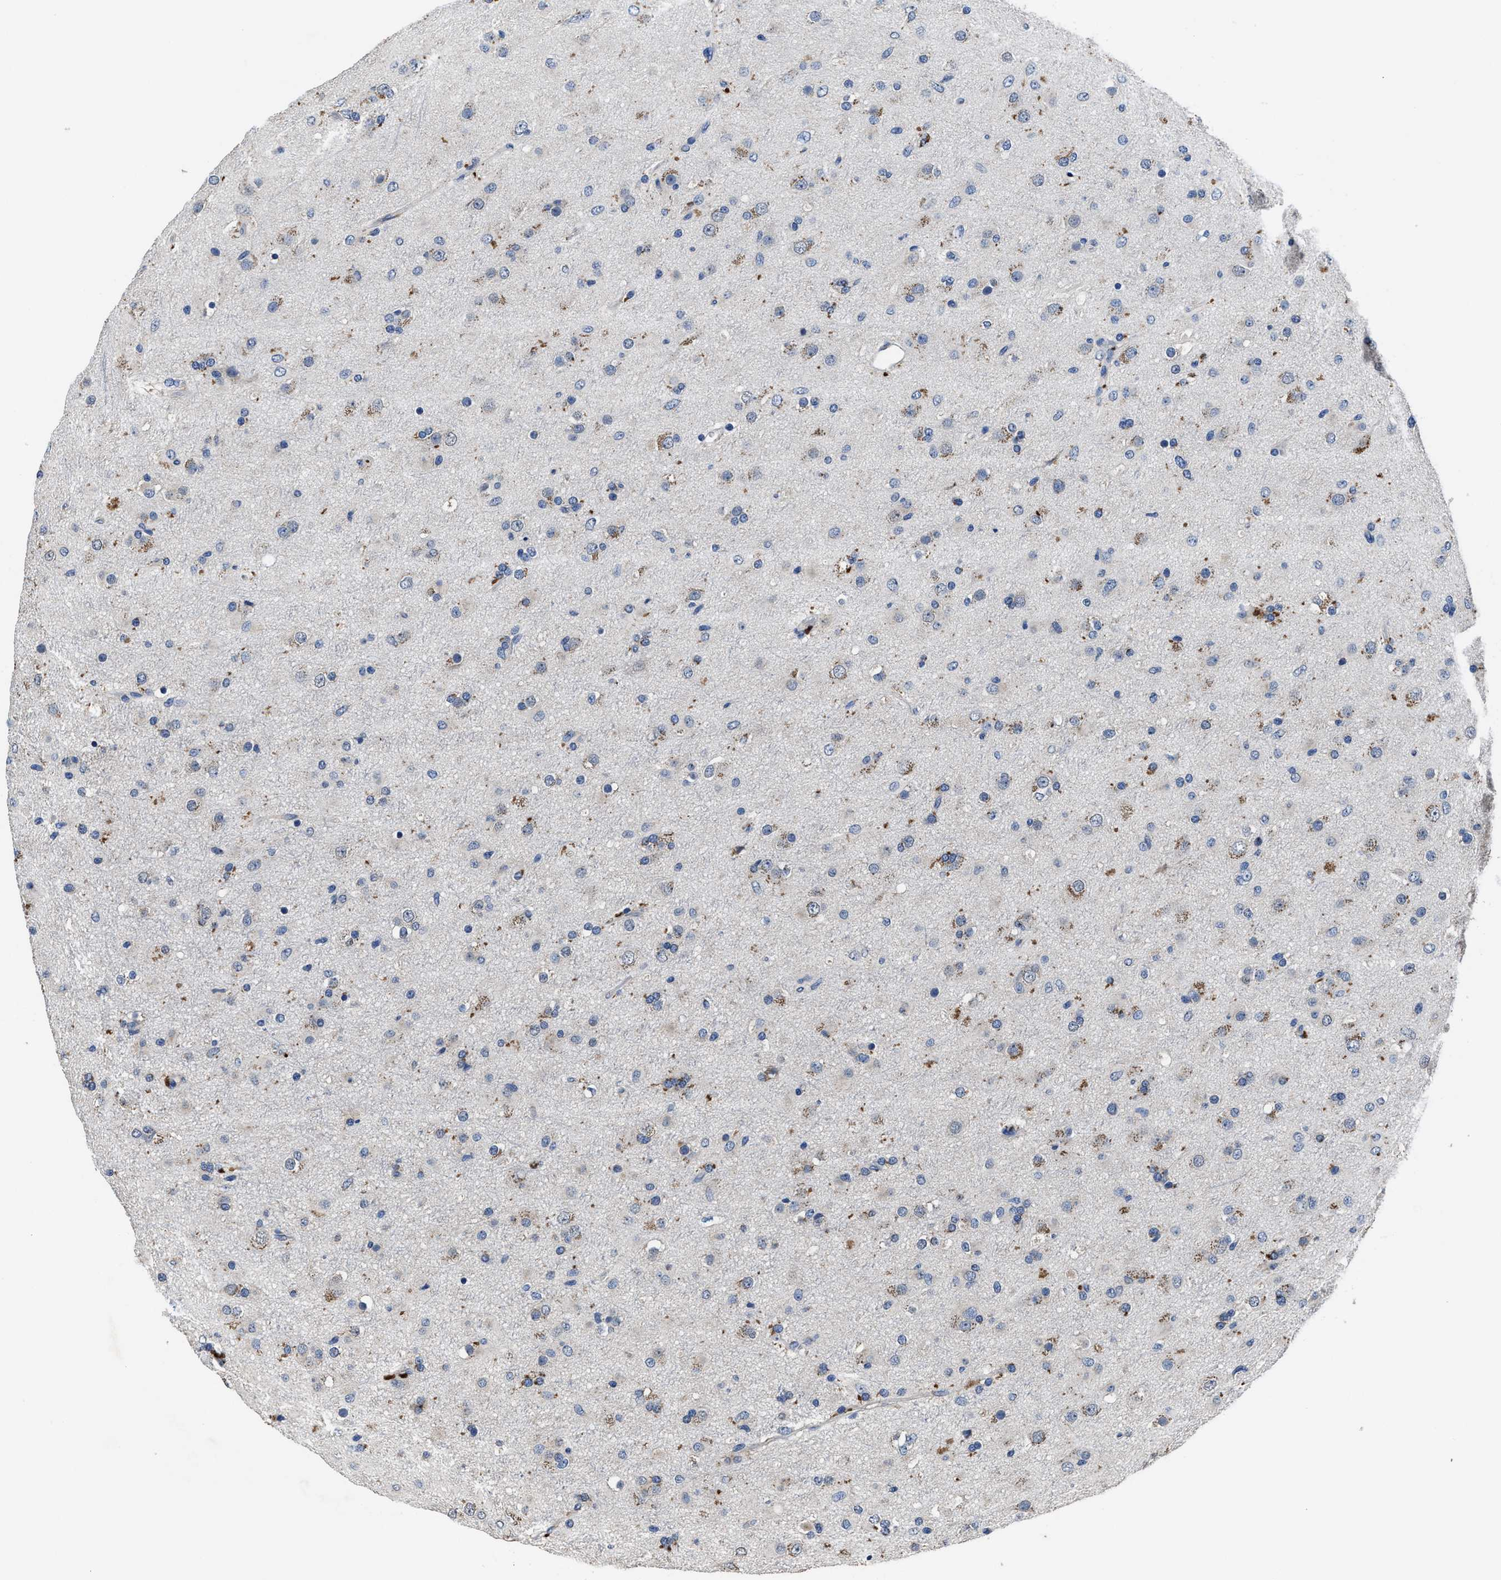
{"staining": {"intensity": "negative", "quantity": "none", "location": "none"}, "tissue": "glioma", "cell_type": "Tumor cells", "image_type": "cancer", "snomed": [{"axis": "morphology", "description": "Glioma, malignant, Low grade"}, {"axis": "topography", "description": "Brain"}], "caption": "Protein analysis of malignant low-grade glioma demonstrates no significant staining in tumor cells.", "gene": "UBR4", "patient": {"sex": "male", "age": 65}}